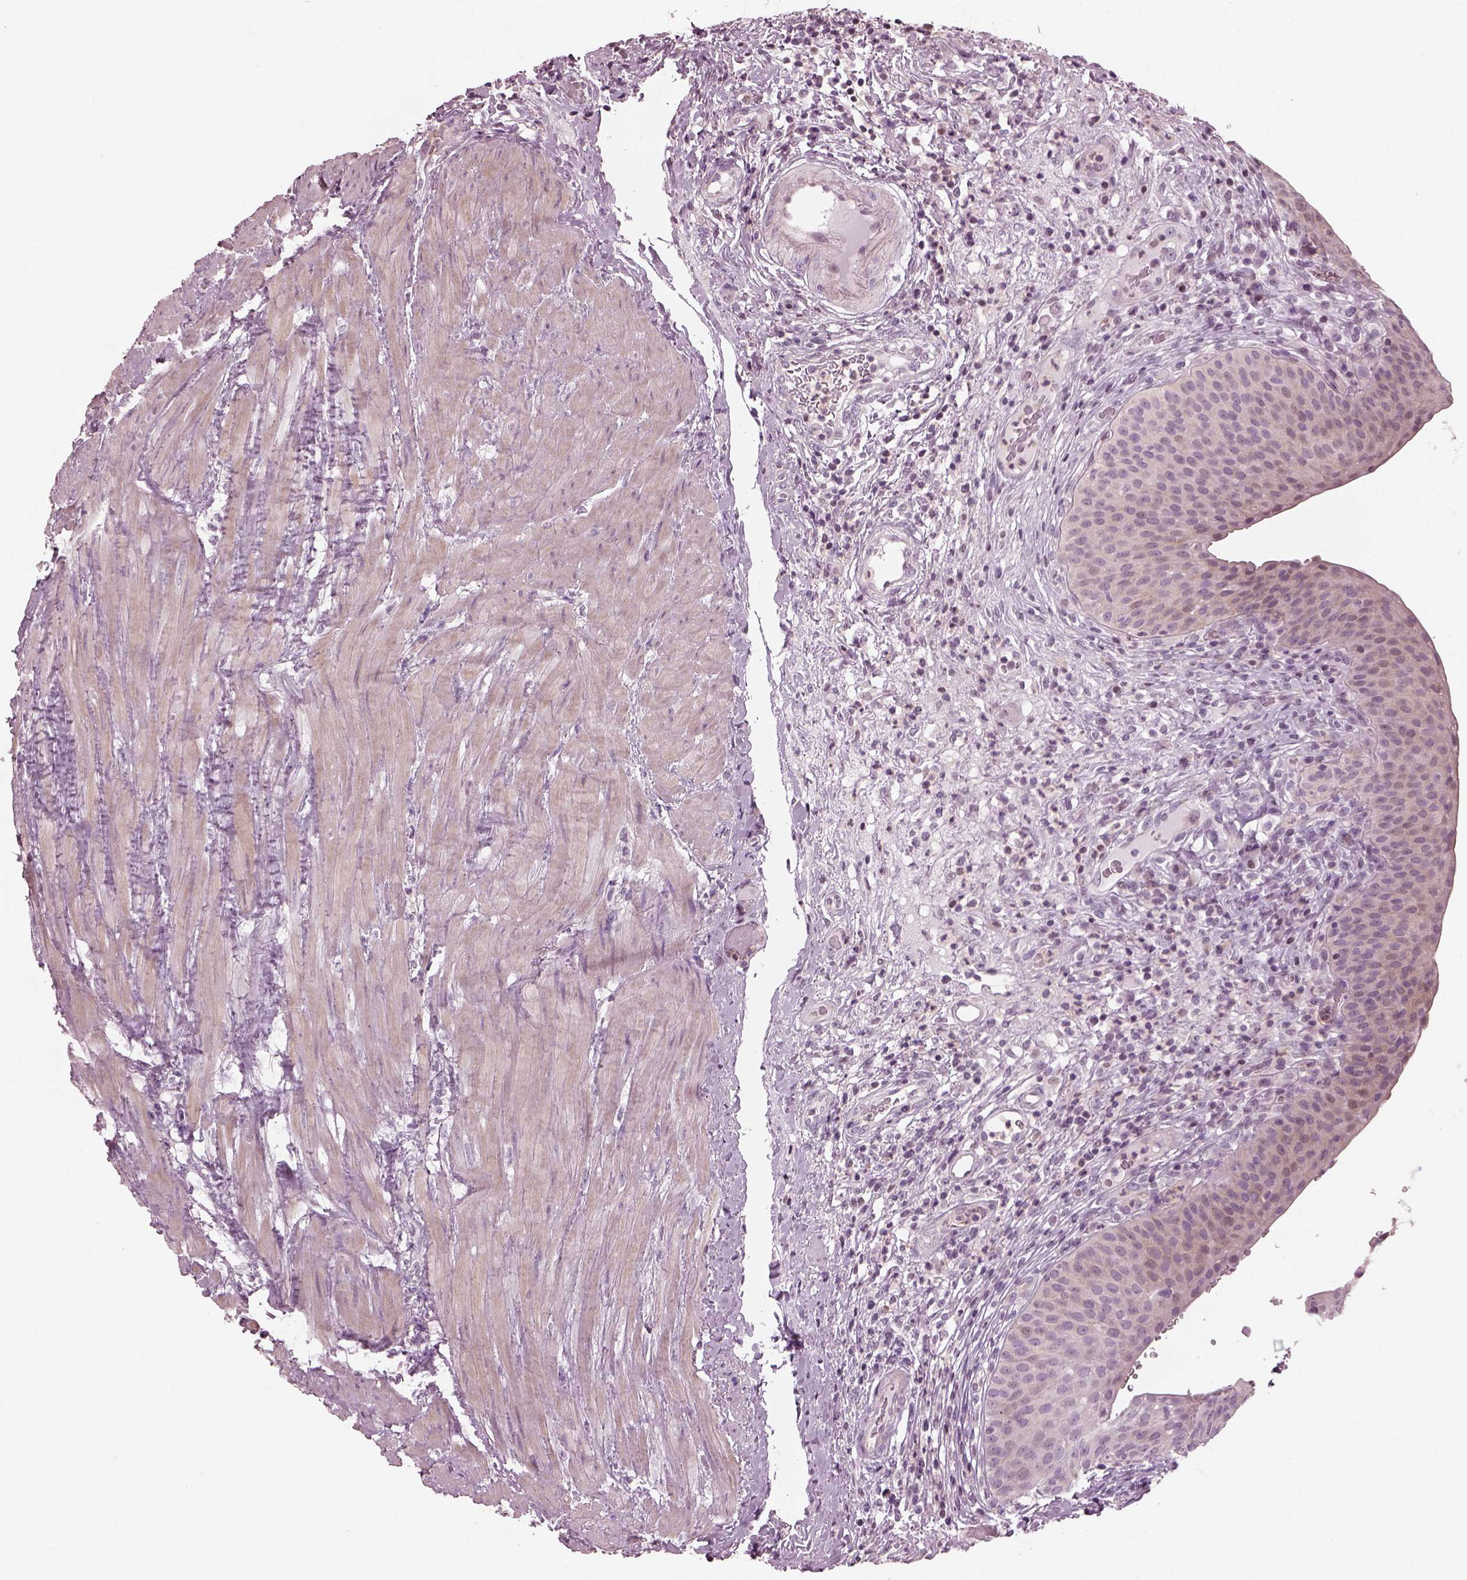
{"staining": {"intensity": "negative", "quantity": "none", "location": "none"}, "tissue": "urinary bladder", "cell_type": "Urothelial cells", "image_type": "normal", "snomed": [{"axis": "morphology", "description": "Normal tissue, NOS"}, {"axis": "topography", "description": "Urinary bladder"}], "caption": "This is an immunohistochemistry image of normal urinary bladder. There is no positivity in urothelial cells.", "gene": "BFSP1", "patient": {"sex": "male", "age": 66}}